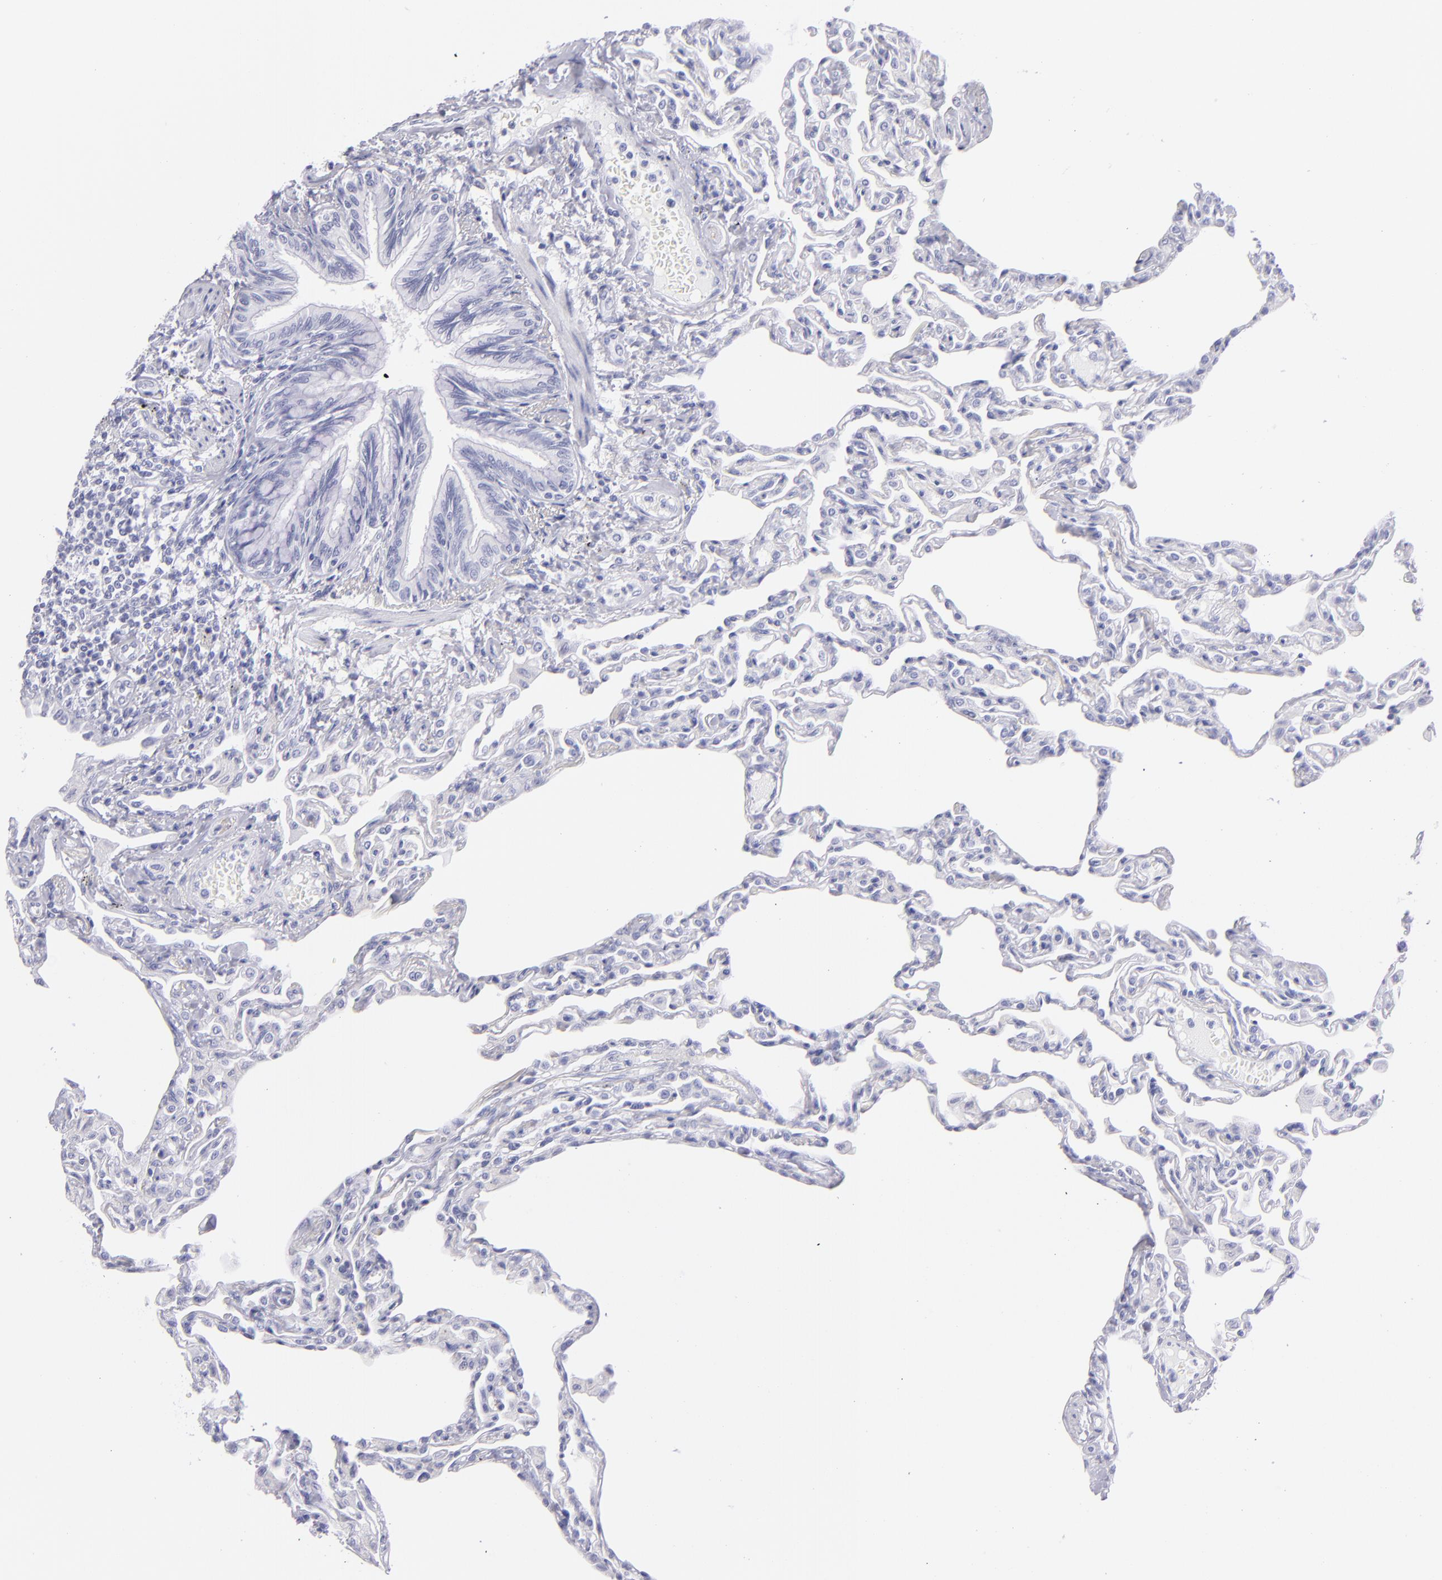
{"staining": {"intensity": "negative", "quantity": "none", "location": "none"}, "tissue": "lung", "cell_type": "Alveolar cells", "image_type": "normal", "snomed": [{"axis": "morphology", "description": "Normal tissue, NOS"}, {"axis": "topography", "description": "Lung"}], "caption": "This histopathology image is of benign lung stained with immunohistochemistry (IHC) to label a protein in brown with the nuclei are counter-stained blue. There is no expression in alveolar cells.", "gene": "PRPH", "patient": {"sex": "female", "age": 49}}